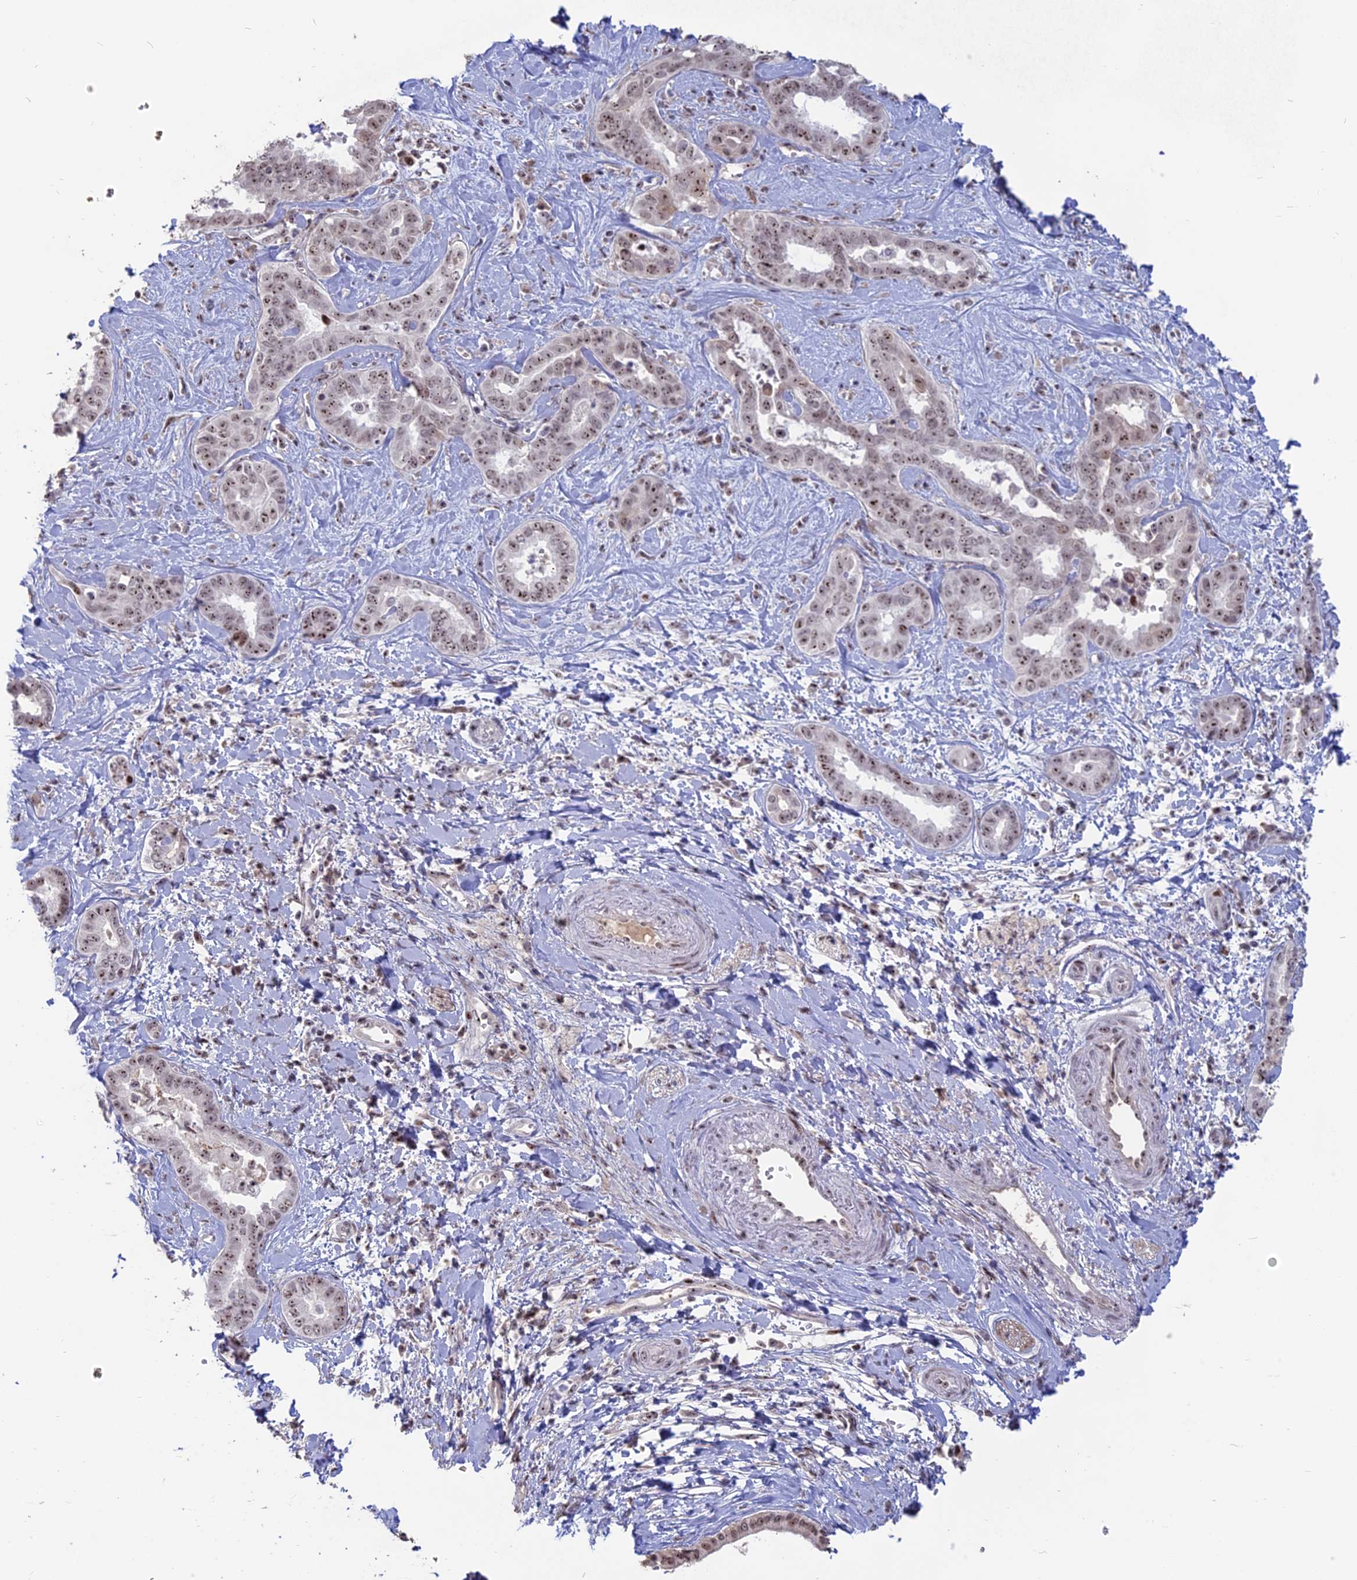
{"staining": {"intensity": "moderate", "quantity": ">75%", "location": "nuclear"}, "tissue": "liver cancer", "cell_type": "Tumor cells", "image_type": "cancer", "snomed": [{"axis": "morphology", "description": "Cholangiocarcinoma"}, {"axis": "topography", "description": "Liver"}], "caption": "Immunohistochemical staining of cholangiocarcinoma (liver) displays medium levels of moderate nuclear staining in approximately >75% of tumor cells.", "gene": "FAM131A", "patient": {"sex": "female", "age": 77}}